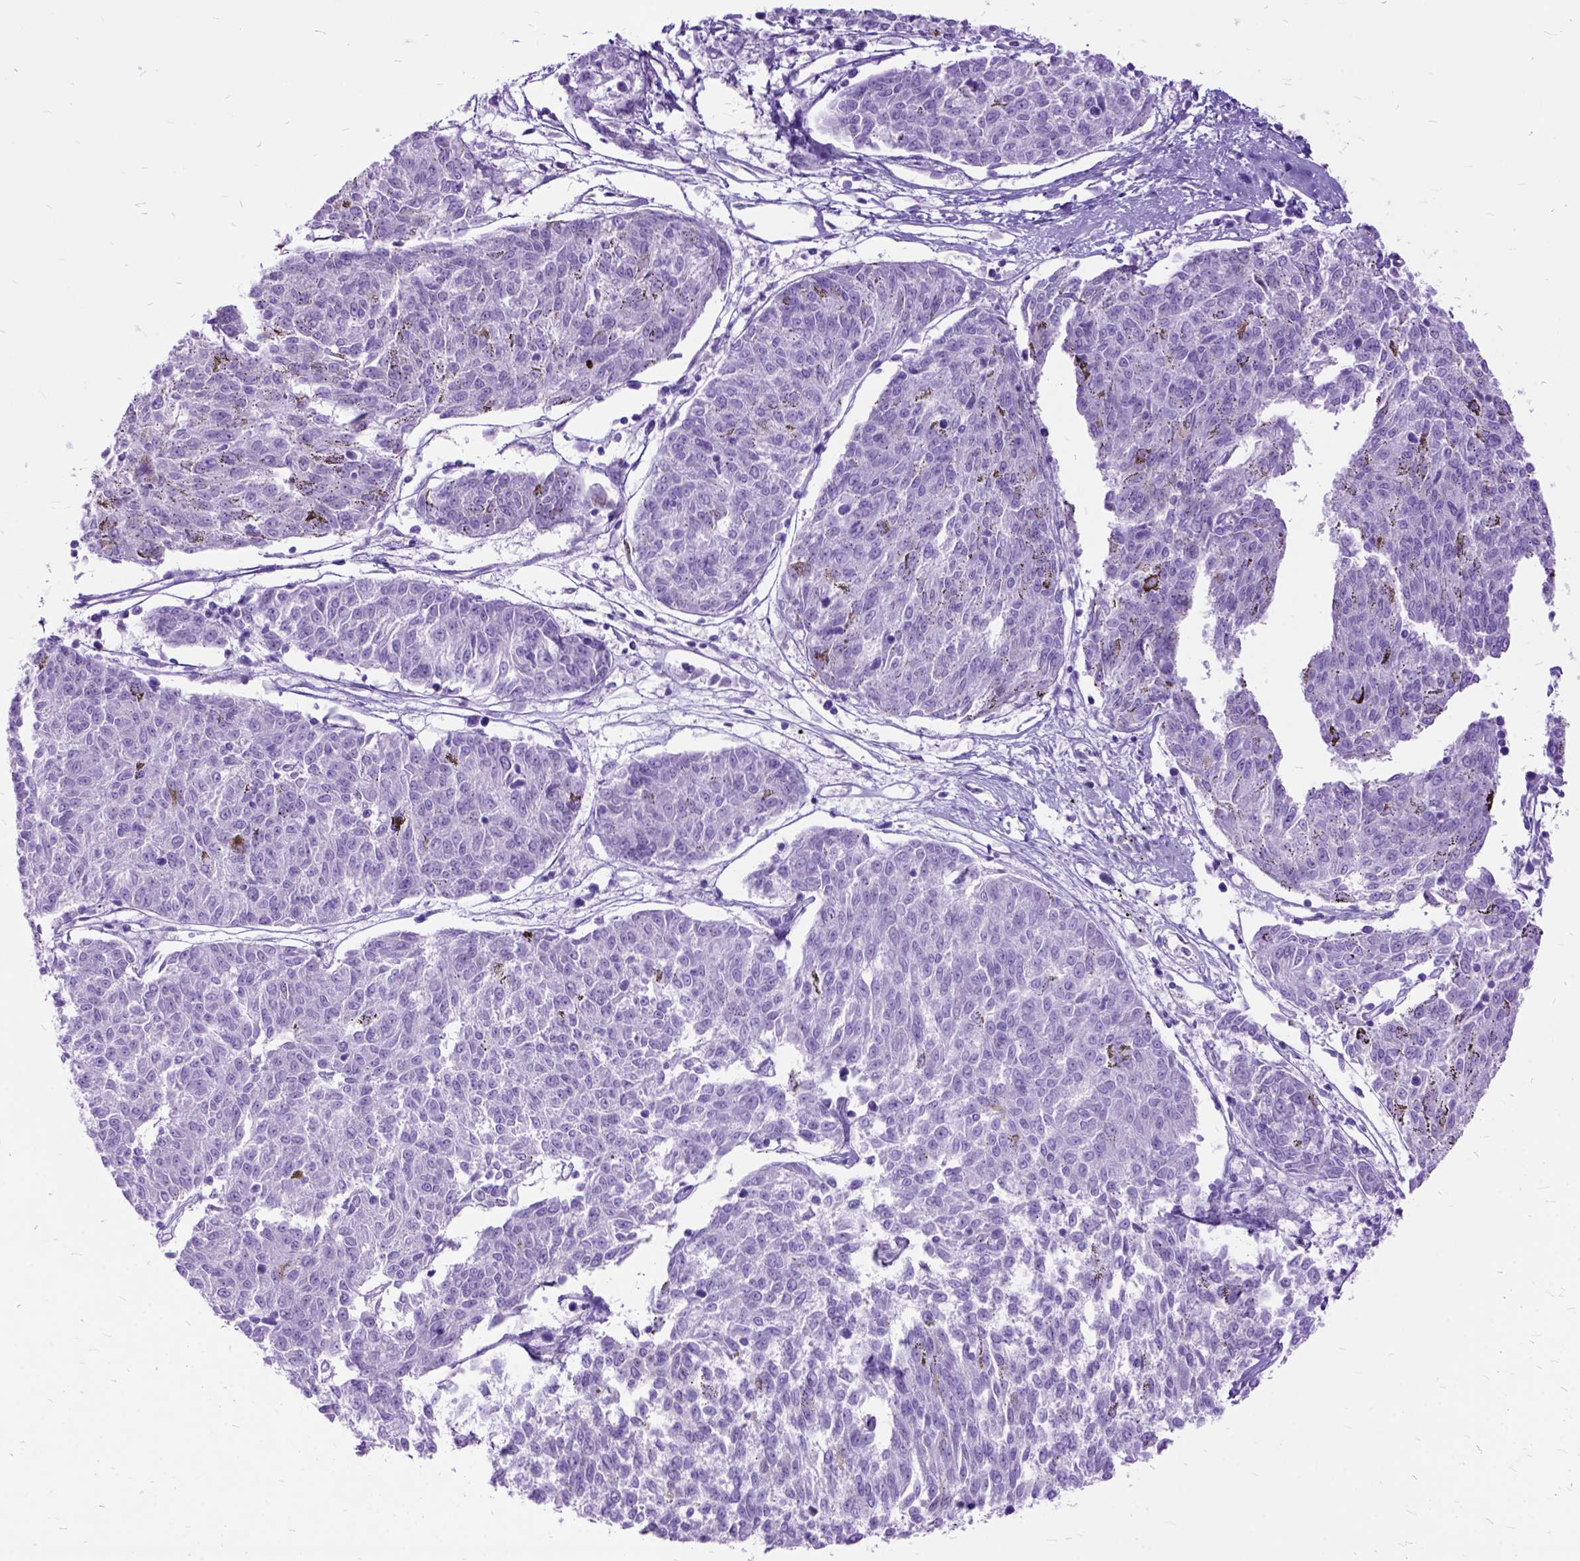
{"staining": {"intensity": "negative", "quantity": "none", "location": "none"}, "tissue": "melanoma", "cell_type": "Tumor cells", "image_type": "cancer", "snomed": [{"axis": "morphology", "description": "Malignant melanoma, NOS"}, {"axis": "topography", "description": "Skin"}], "caption": "Protein analysis of melanoma demonstrates no significant staining in tumor cells. (Stains: DAB immunohistochemistry (IHC) with hematoxylin counter stain, Microscopy: brightfield microscopy at high magnification).", "gene": "ARL9", "patient": {"sex": "female", "age": 72}}